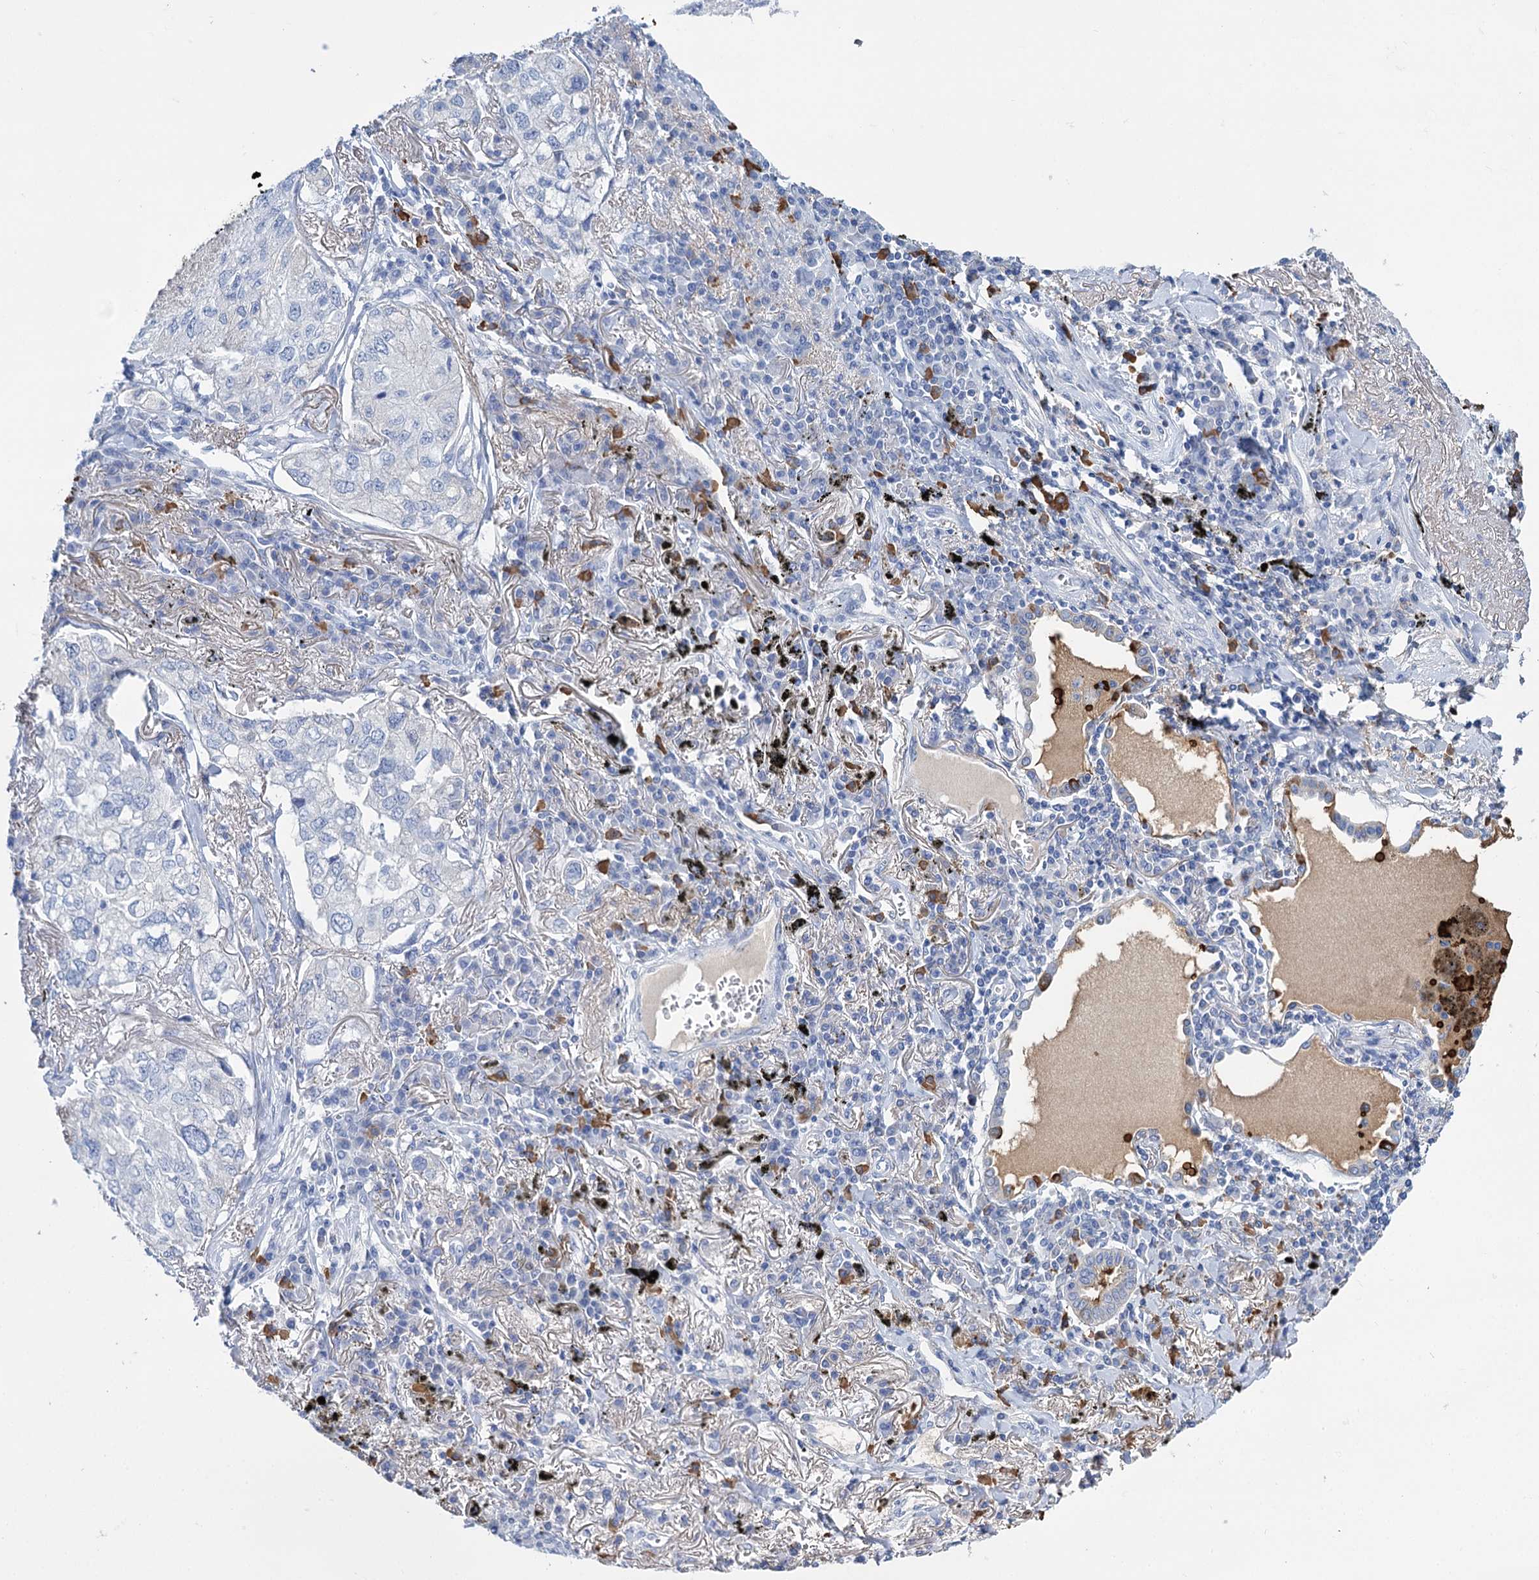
{"staining": {"intensity": "negative", "quantity": "none", "location": "none"}, "tissue": "lung cancer", "cell_type": "Tumor cells", "image_type": "cancer", "snomed": [{"axis": "morphology", "description": "Adenocarcinoma, NOS"}, {"axis": "topography", "description": "Lung"}], "caption": "High magnification brightfield microscopy of lung cancer (adenocarcinoma) stained with DAB (3,3'-diaminobenzidine) (brown) and counterstained with hematoxylin (blue): tumor cells show no significant expression.", "gene": "FBXW12", "patient": {"sex": "male", "age": 65}}